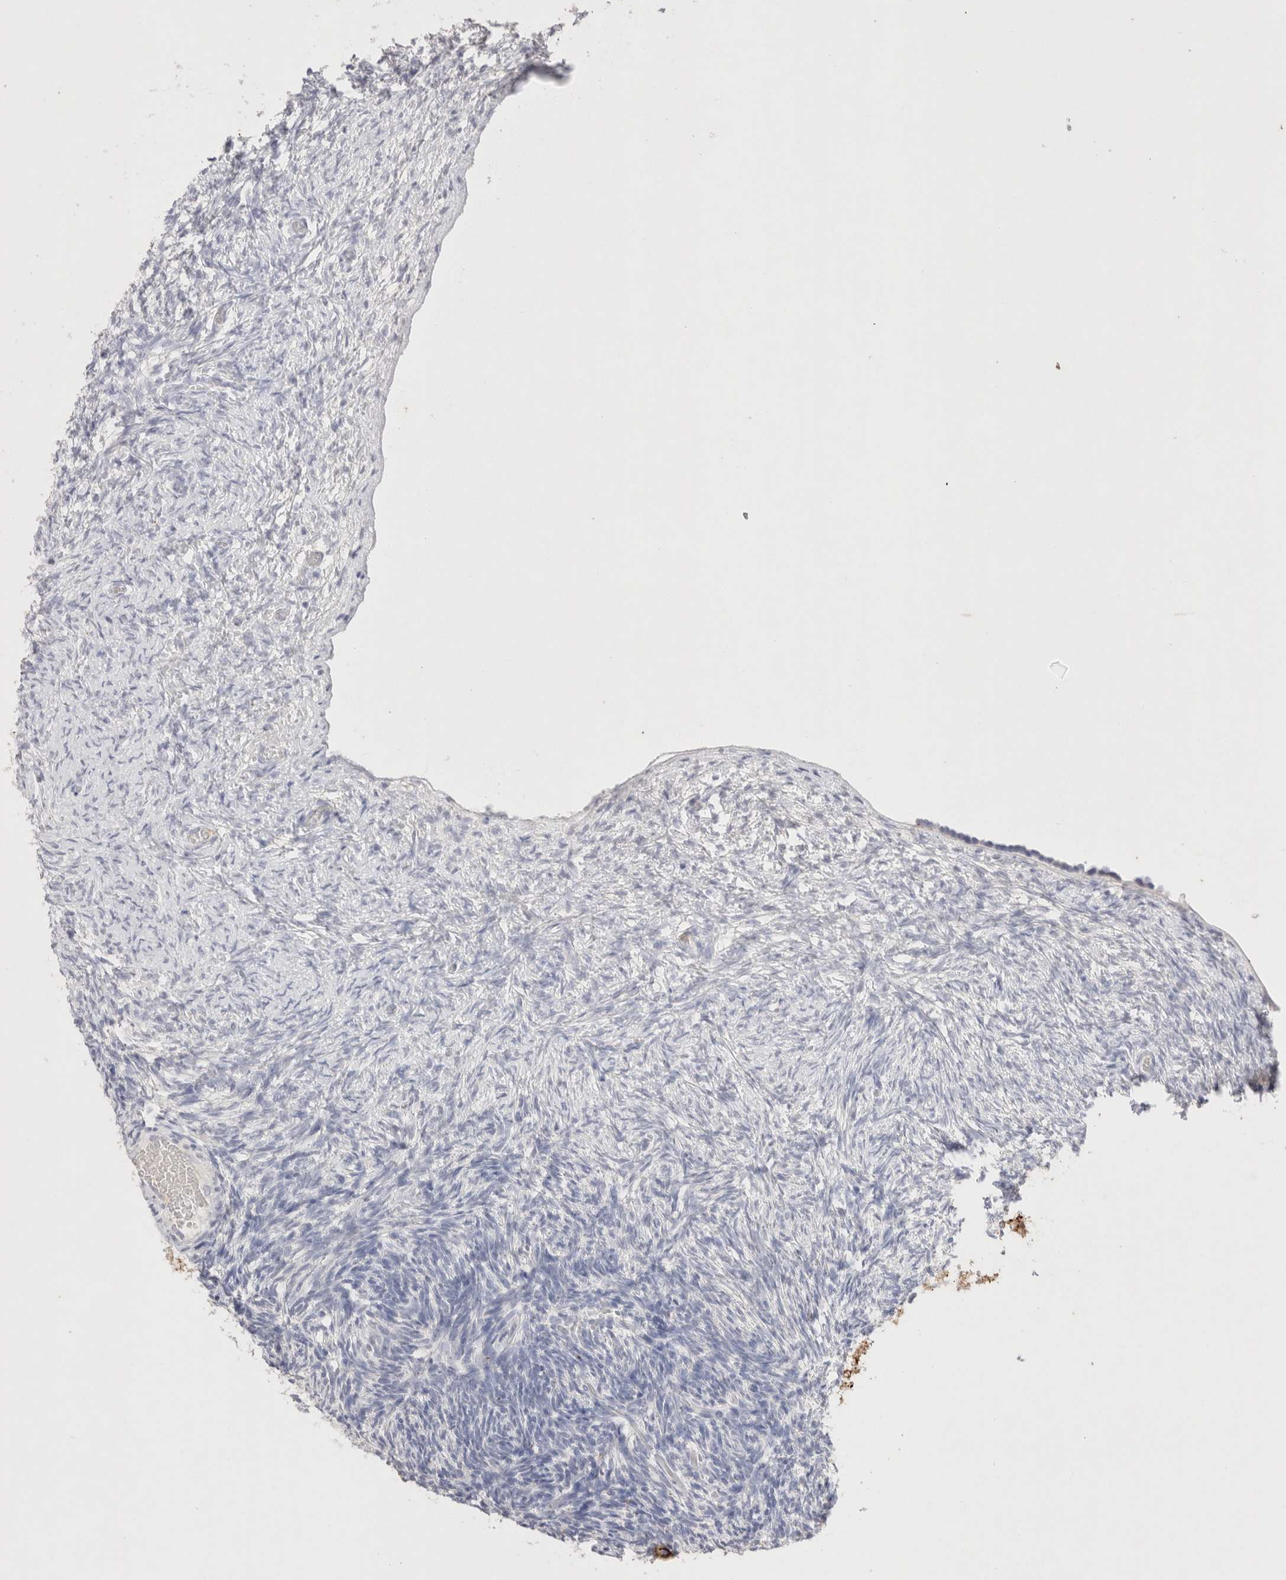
{"staining": {"intensity": "negative", "quantity": "none", "location": "none"}, "tissue": "ovary", "cell_type": "Ovarian stroma cells", "image_type": "normal", "snomed": [{"axis": "morphology", "description": "Normal tissue, NOS"}, {"axis": "topography", "description": "Ovary"}], "caption": "A photomicrograph of human ovary is negative for staining in ovarian stroma cells. The staining was performed using DAB (3,3'-diaminobenzidine) to visualize the protein expression in brown, while the nuclei were stained in blue with hematoxylin (Magnification: 20x).", "gene": "EPCAM", "patient": {"sex": "female", "age": 34}}